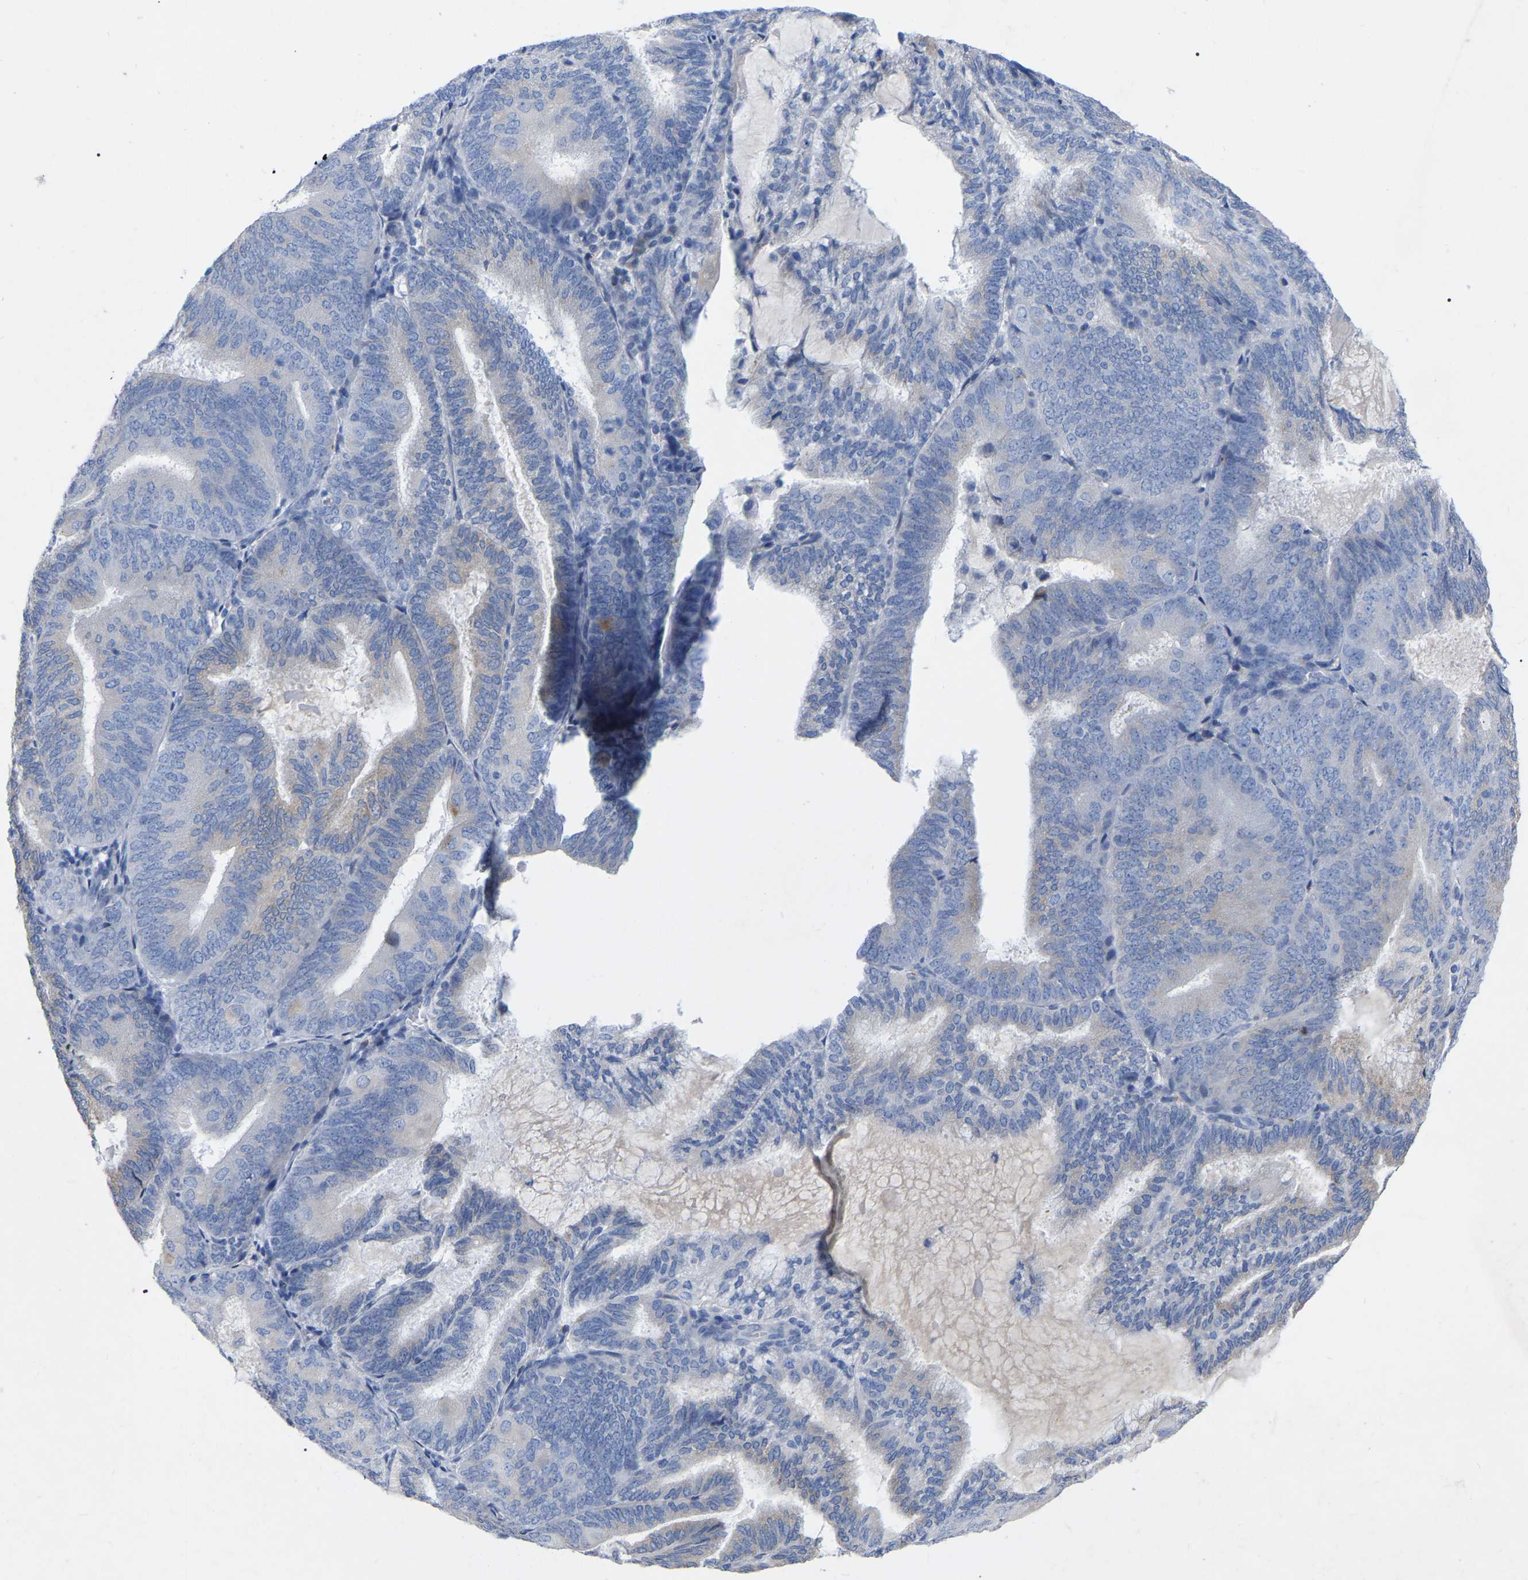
{"staining": {"intensity": "negative", "quantity": "none", "location": "none"}, "tissue": "endometrial cancer", "cell_type": "Tumor cells", "image_type": "cancer", "snomed": [{"axis": "morphology", "description": "Adenocarcinoma, NOS"}, {"axis": "topography", "description": "Endometrium"}], "caption": "Protein analysis of endometrial cancer displays no significant positivity in tumor cells.", "gene": "STRIP2", "patient": {"sex": "female", "age": 81}}